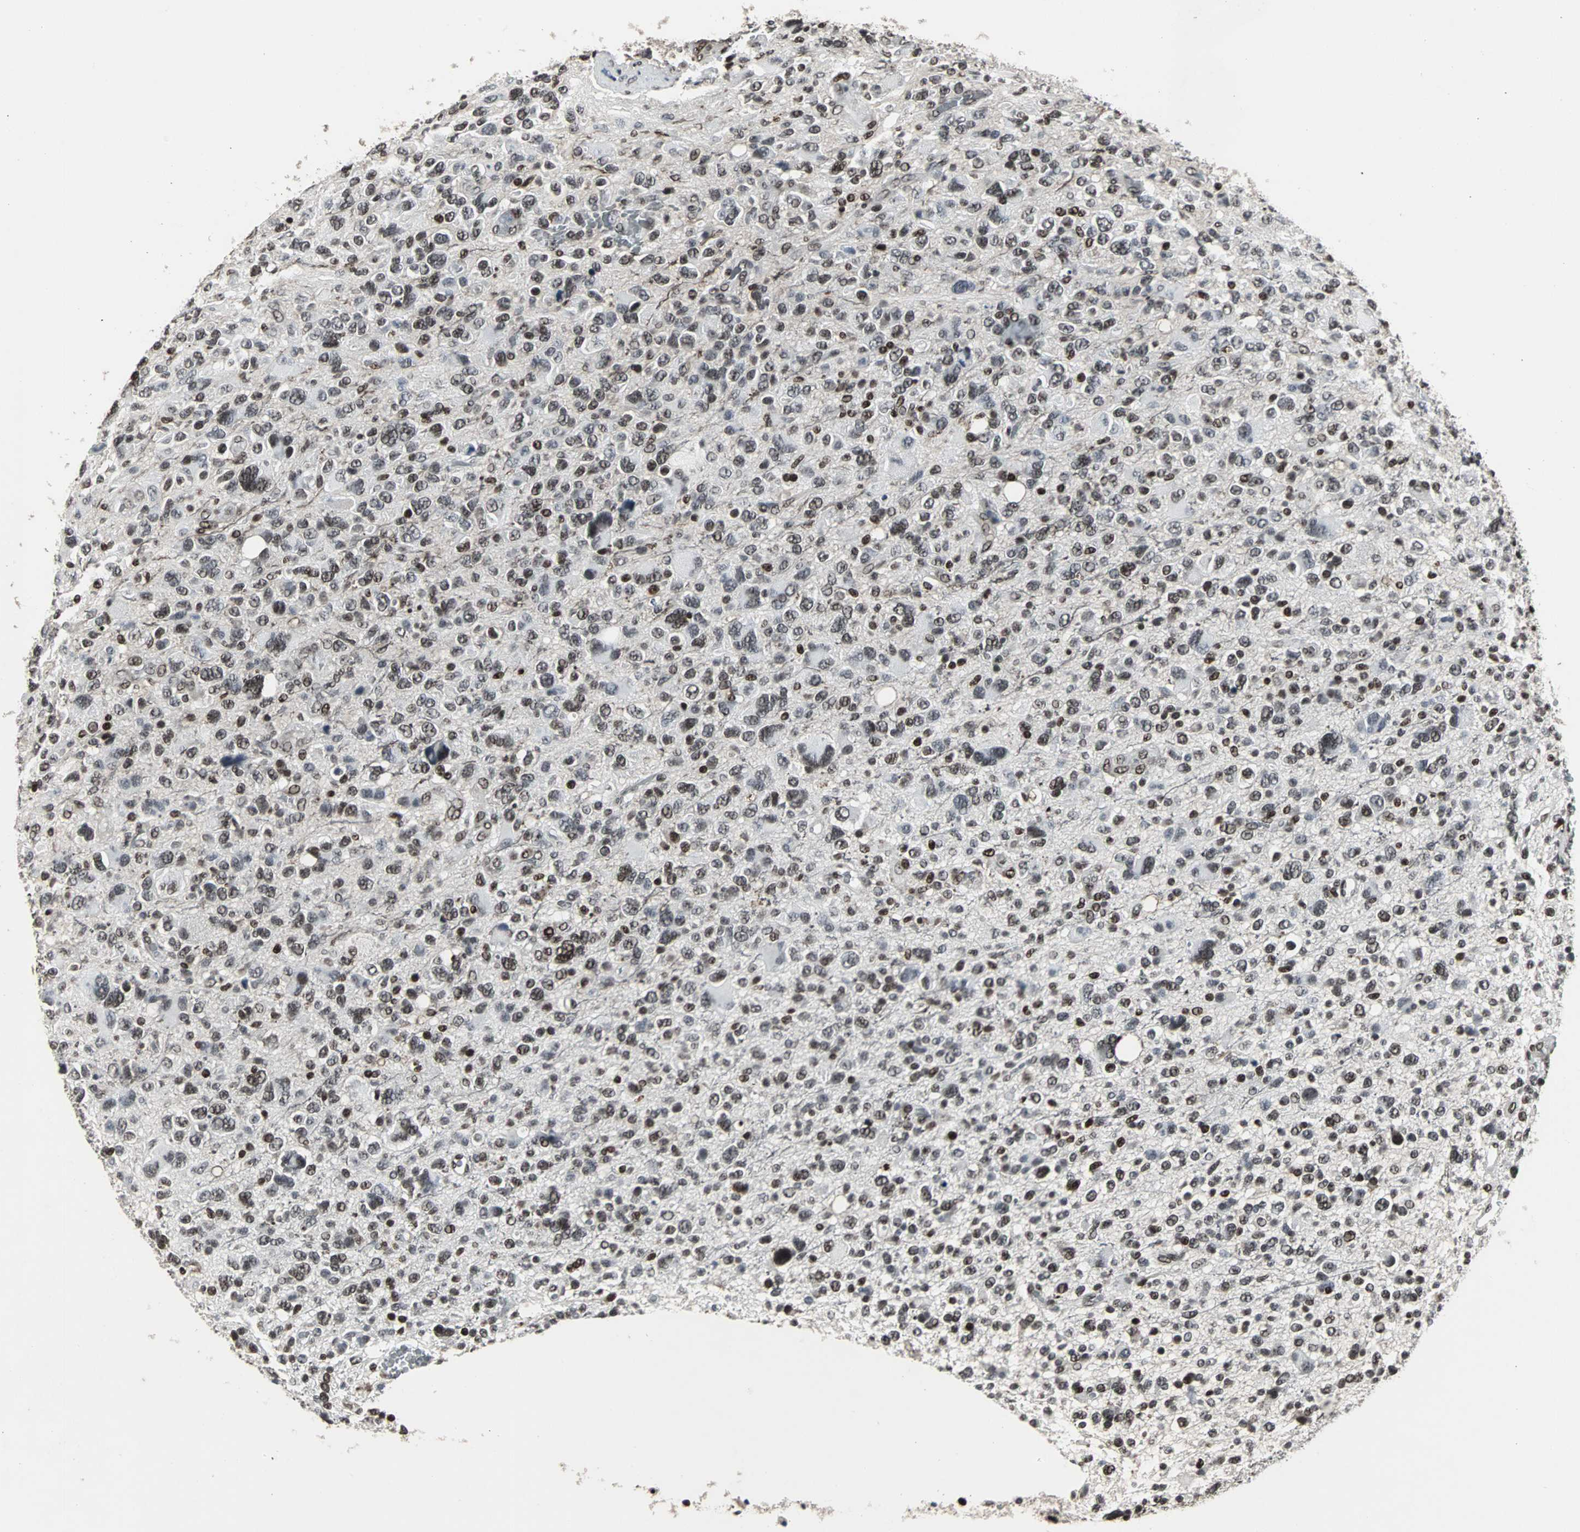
{"staining": {"intensity": "moderate", "quantity": "25%-75%", "location": "nuclear"}, "tissue": "glioma", "cell_type": "Tumor cells", "image_type": "cancer", "snomed": [{"axis": "morphology", "description": "Glioma, malignant, High grade"}, {"axis": "topography", "description": "Brain"}], "caption": "Human glioma stained with a protein marker exhibits moderate staining in tumor cells.", "gene": "PNKP", "patient": {"sex": "male", "age": 48}}